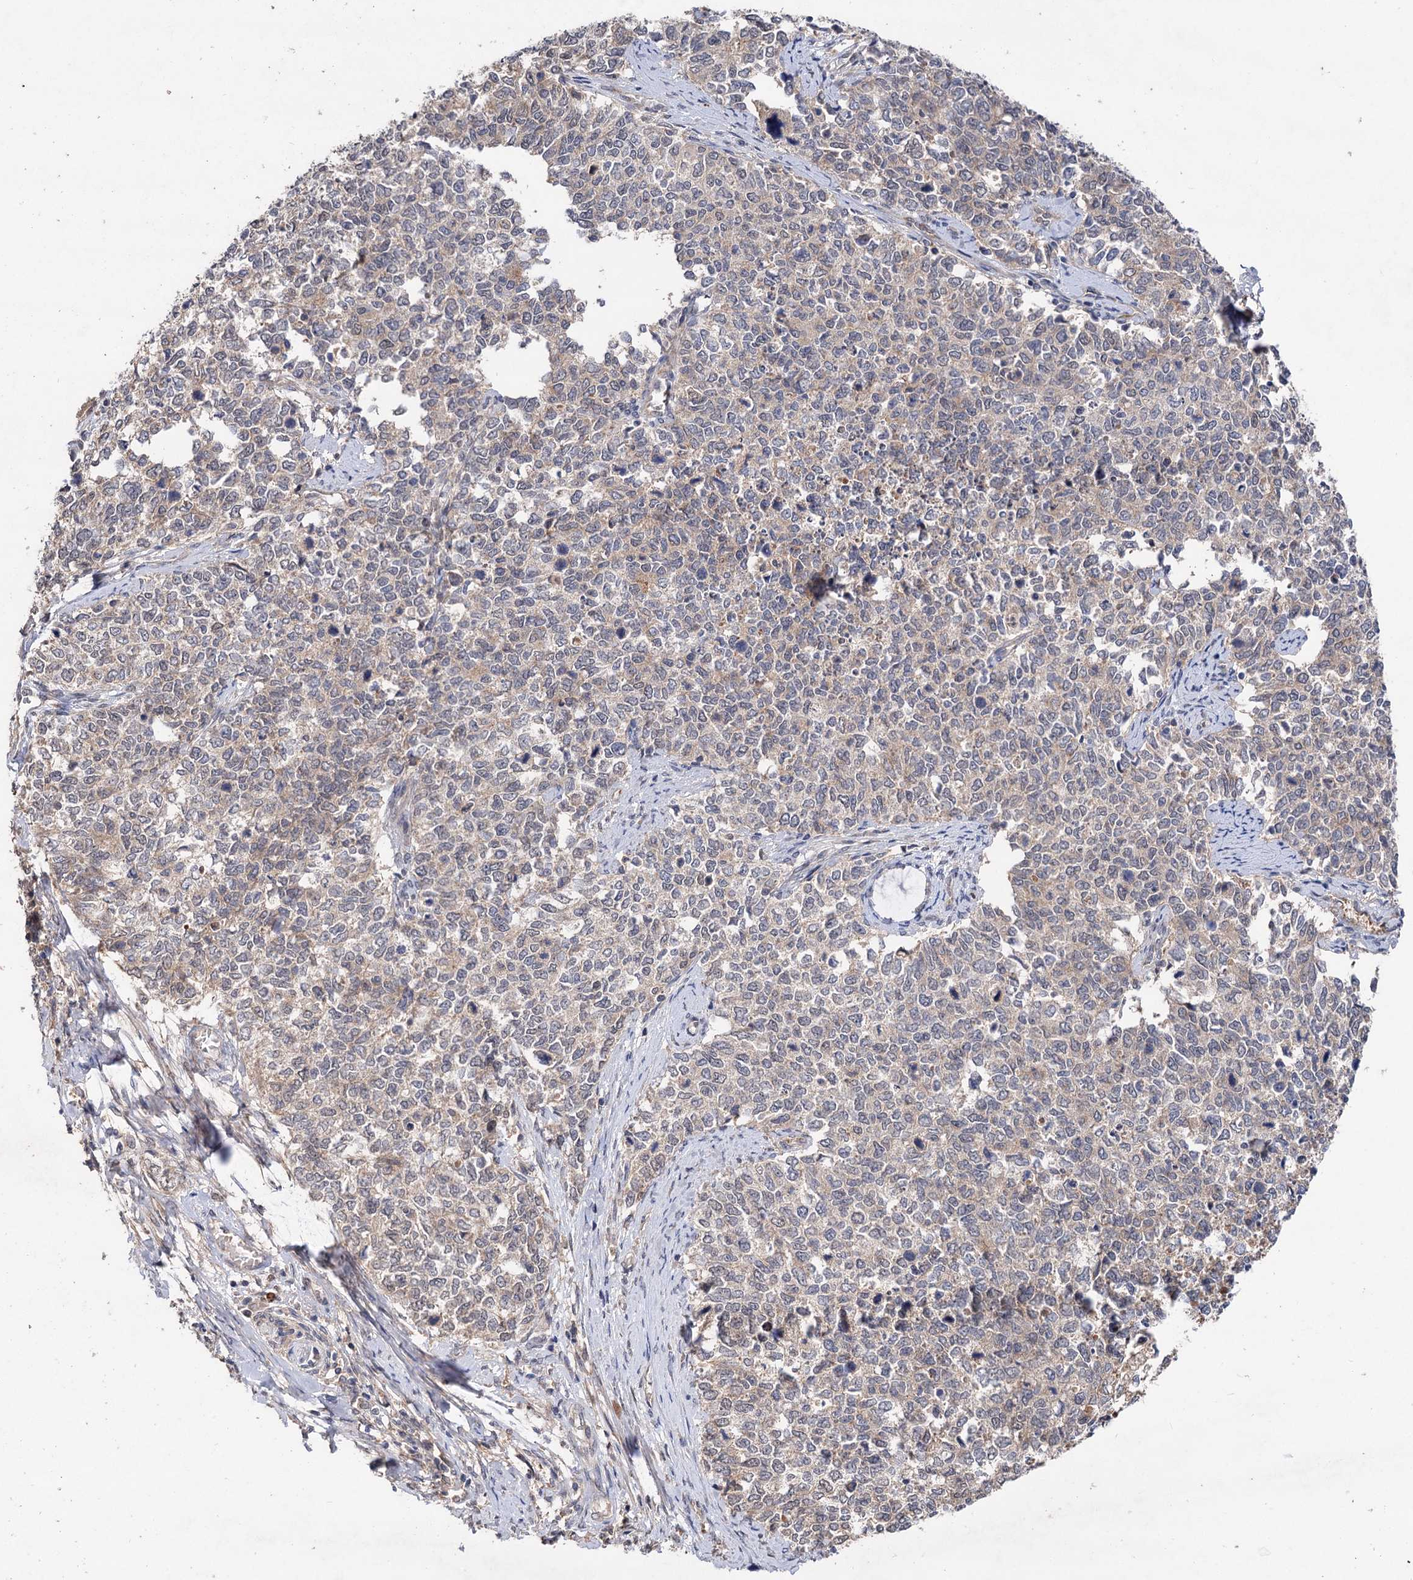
{"staining": {"intensity": "weak", "quantity": "<25%", "location": "cytoplasmic/membranous,nuclear"}, "tissue": "cervical cancer", "cell_type": "Tumor cells", "image_type": "cancer", "snomed": [{"axis": "morphology", "description": "Squamous cell carcinoma, NOS"}, {"axis": "topography", "description": "Cervix"}], "caption": "Tumor cells are negative for brown protein staining in cervical squamous cell carcinoma.", "gene": "NUDCD2", "patient": {"sex": "female", "age": 63}}